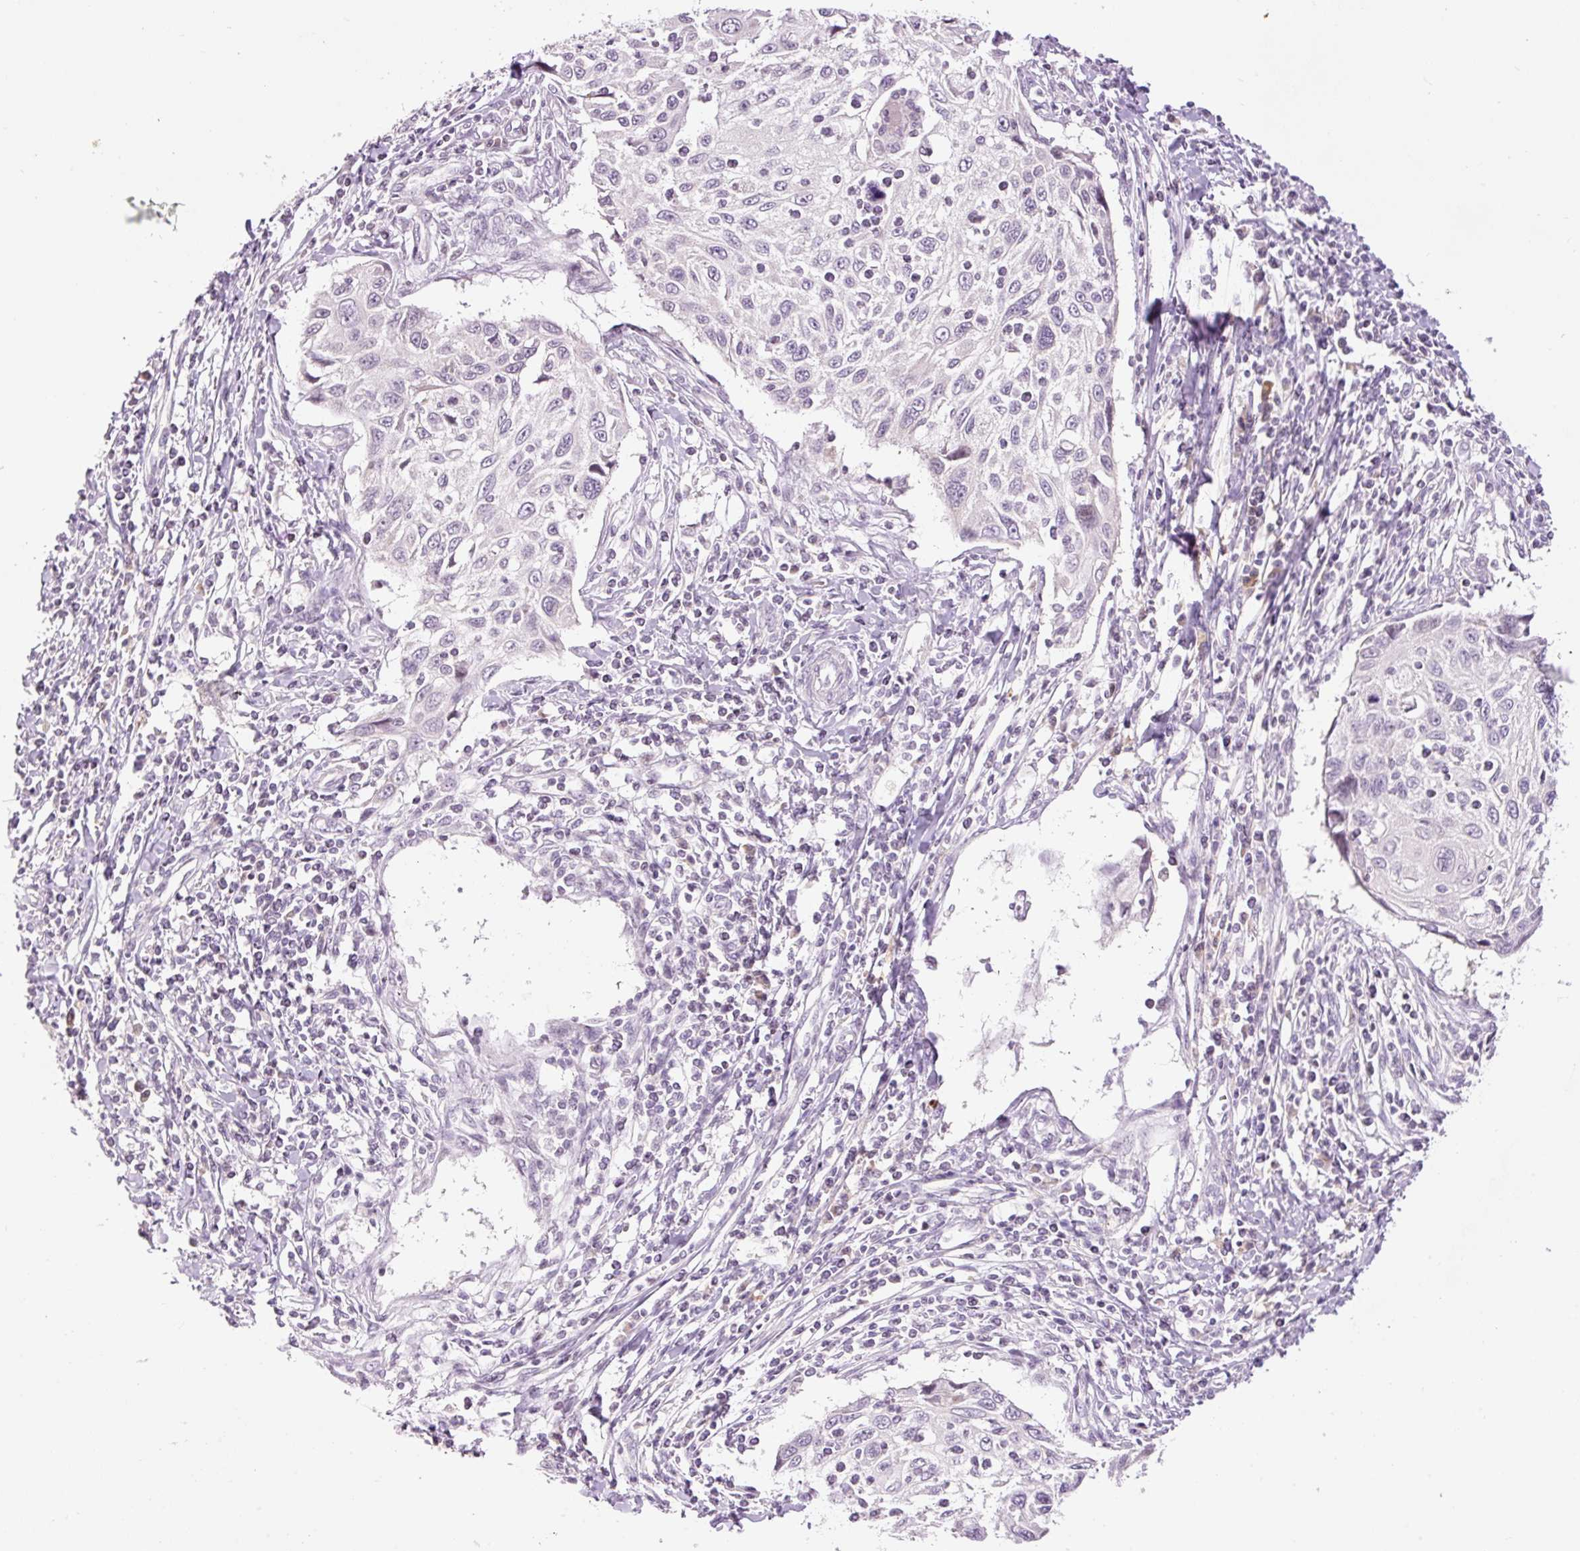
{"staining": {"intensity": "negative", "quantity": "none", "location": "none"}, "tissue": "cervical cancer", "cell_type": "Tumor cells", "image_type": "cancer", "snomed": [{"axis": "morphology", "description": "Squamous cell carcinoma, NOS"}, {"axis": "topography", "description": "Cervix"}], "caption": "Immunohistochemistry (IHC) of human cervical squamous cell carcinoma displays no staining in tumor cells.", "gene": "ABHD11", "patient": {"sex": "female", "age": 70}}